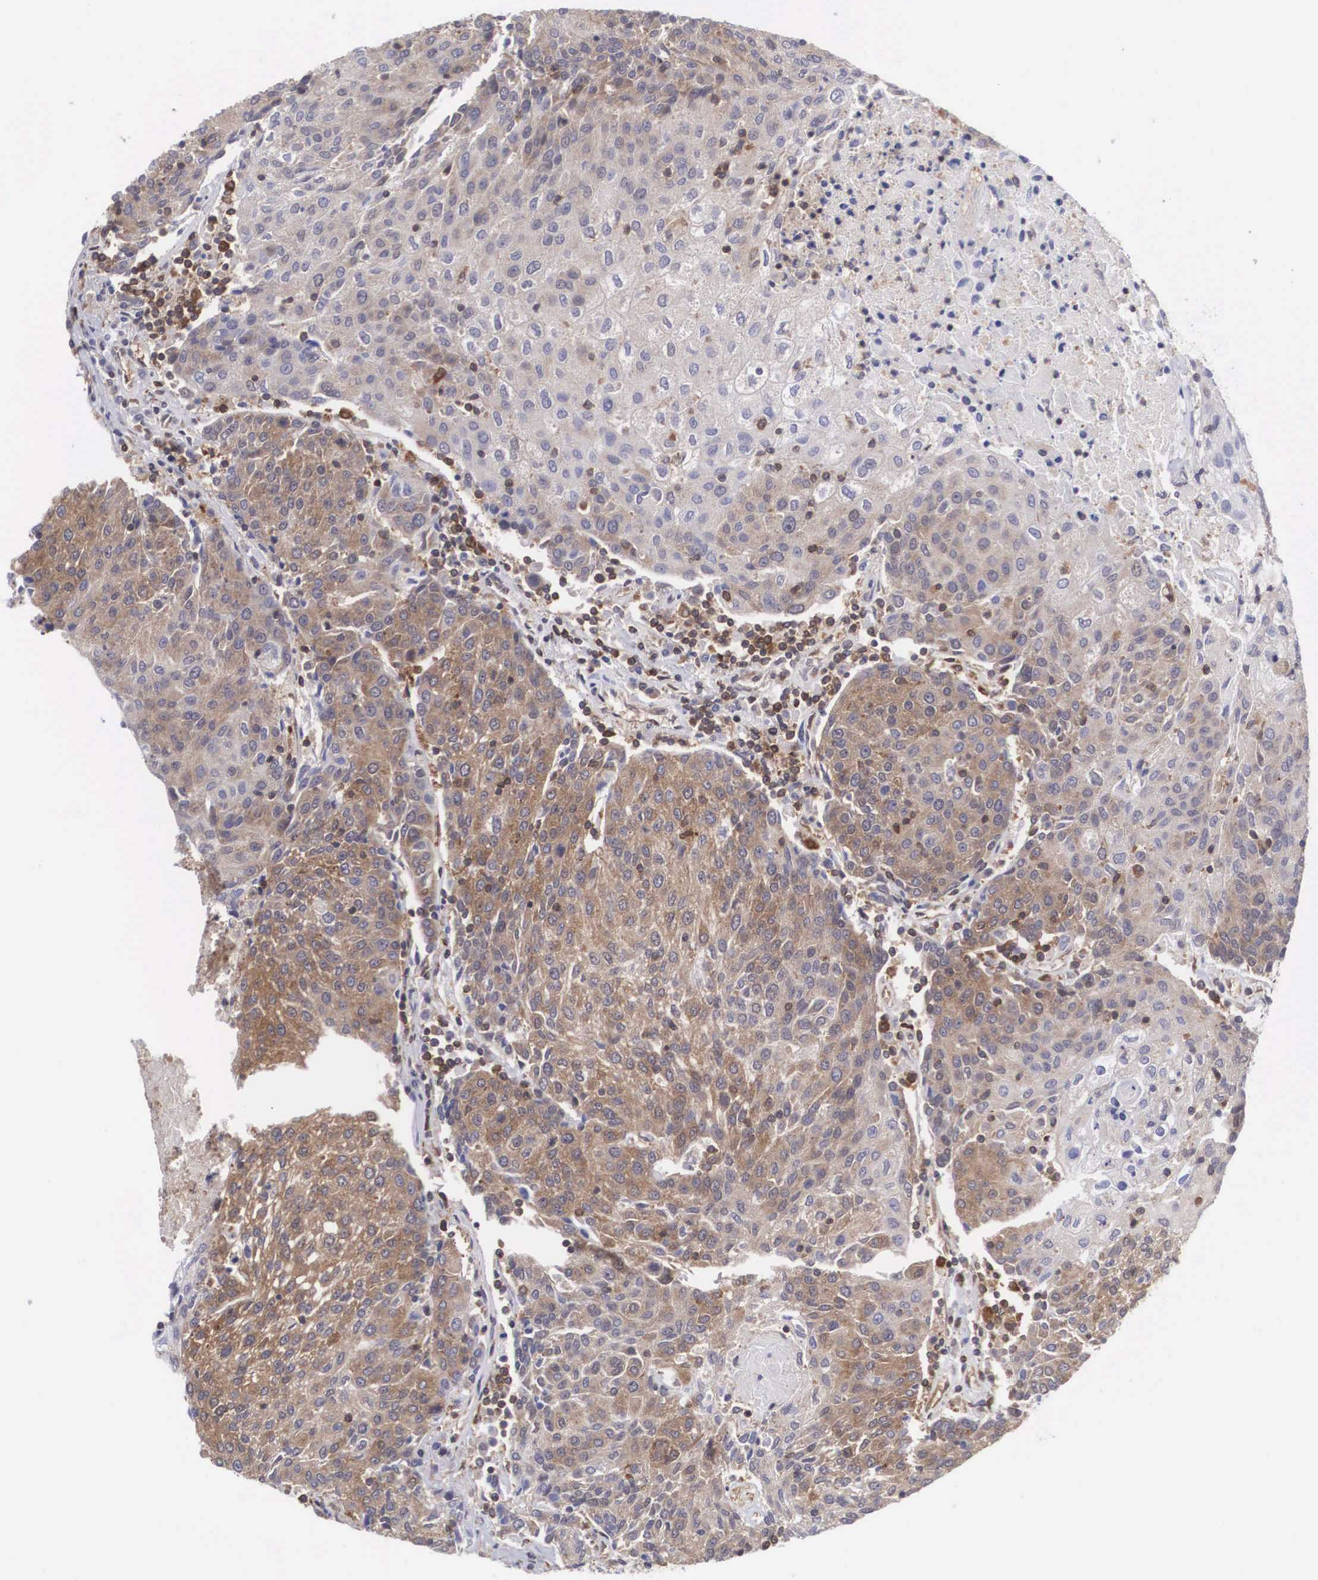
{"staining": {"intensity": "weak", "quantity": ">75%", "location": "cytoplasmic/membranous"}, "tissue": "urothelial cancer", "cell_type": "Tumor cells", "image_type": "cancer", "snomed": [{"axis": "morphology", "description": "Urothelial carcinoma, High grade"}, {"axis": "topography", "description": "Urinary bladder"}], "caption": "Immunohistochemistry photomicrograph of high-grade urothelial carcinoma stained for a protein (brown), which demonstrates low levels of weak cytoplasmic/membranous staining in about >75% of tumor cells.", "gene": "ADSL", "patient": {"sex": "female", "age": 85}}